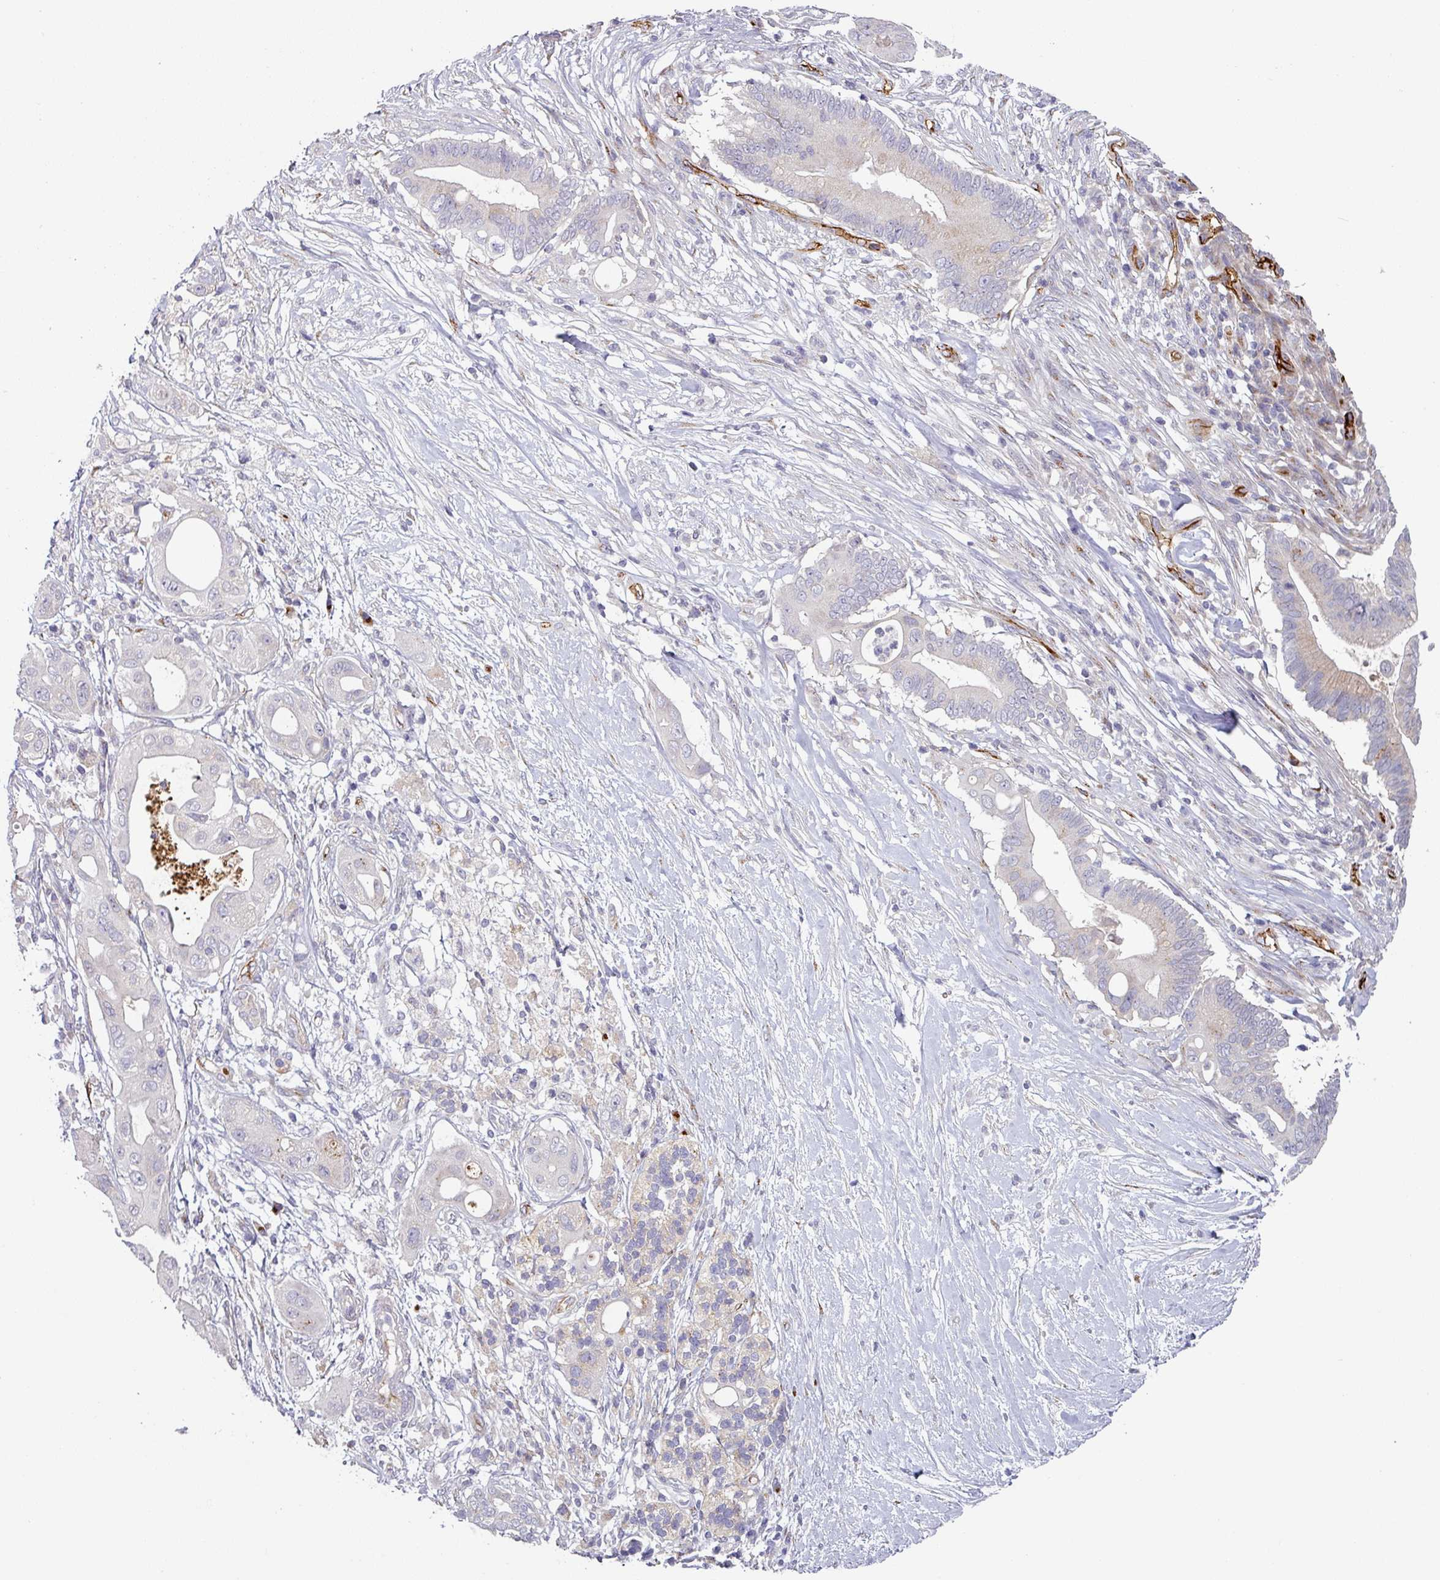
{"staining": {"intensity": "negative", "quantity": "none", "location": "none"}, "tissue": "pancreatic cancer", "cell_type": "Tumor cells", "image_type": "cancer", "snomed": [{"axis": "morphology", "description": "Adenocarcinoma, NOS"}, {"axis": "topography", "description": "Pancreas"}], "caption": "Immunohistochemical staining of pancreatic cancer reveals no significant expression in tumor cells.", "gene": "PRODH2", "patient": {"sex": "male", "age": 68}}